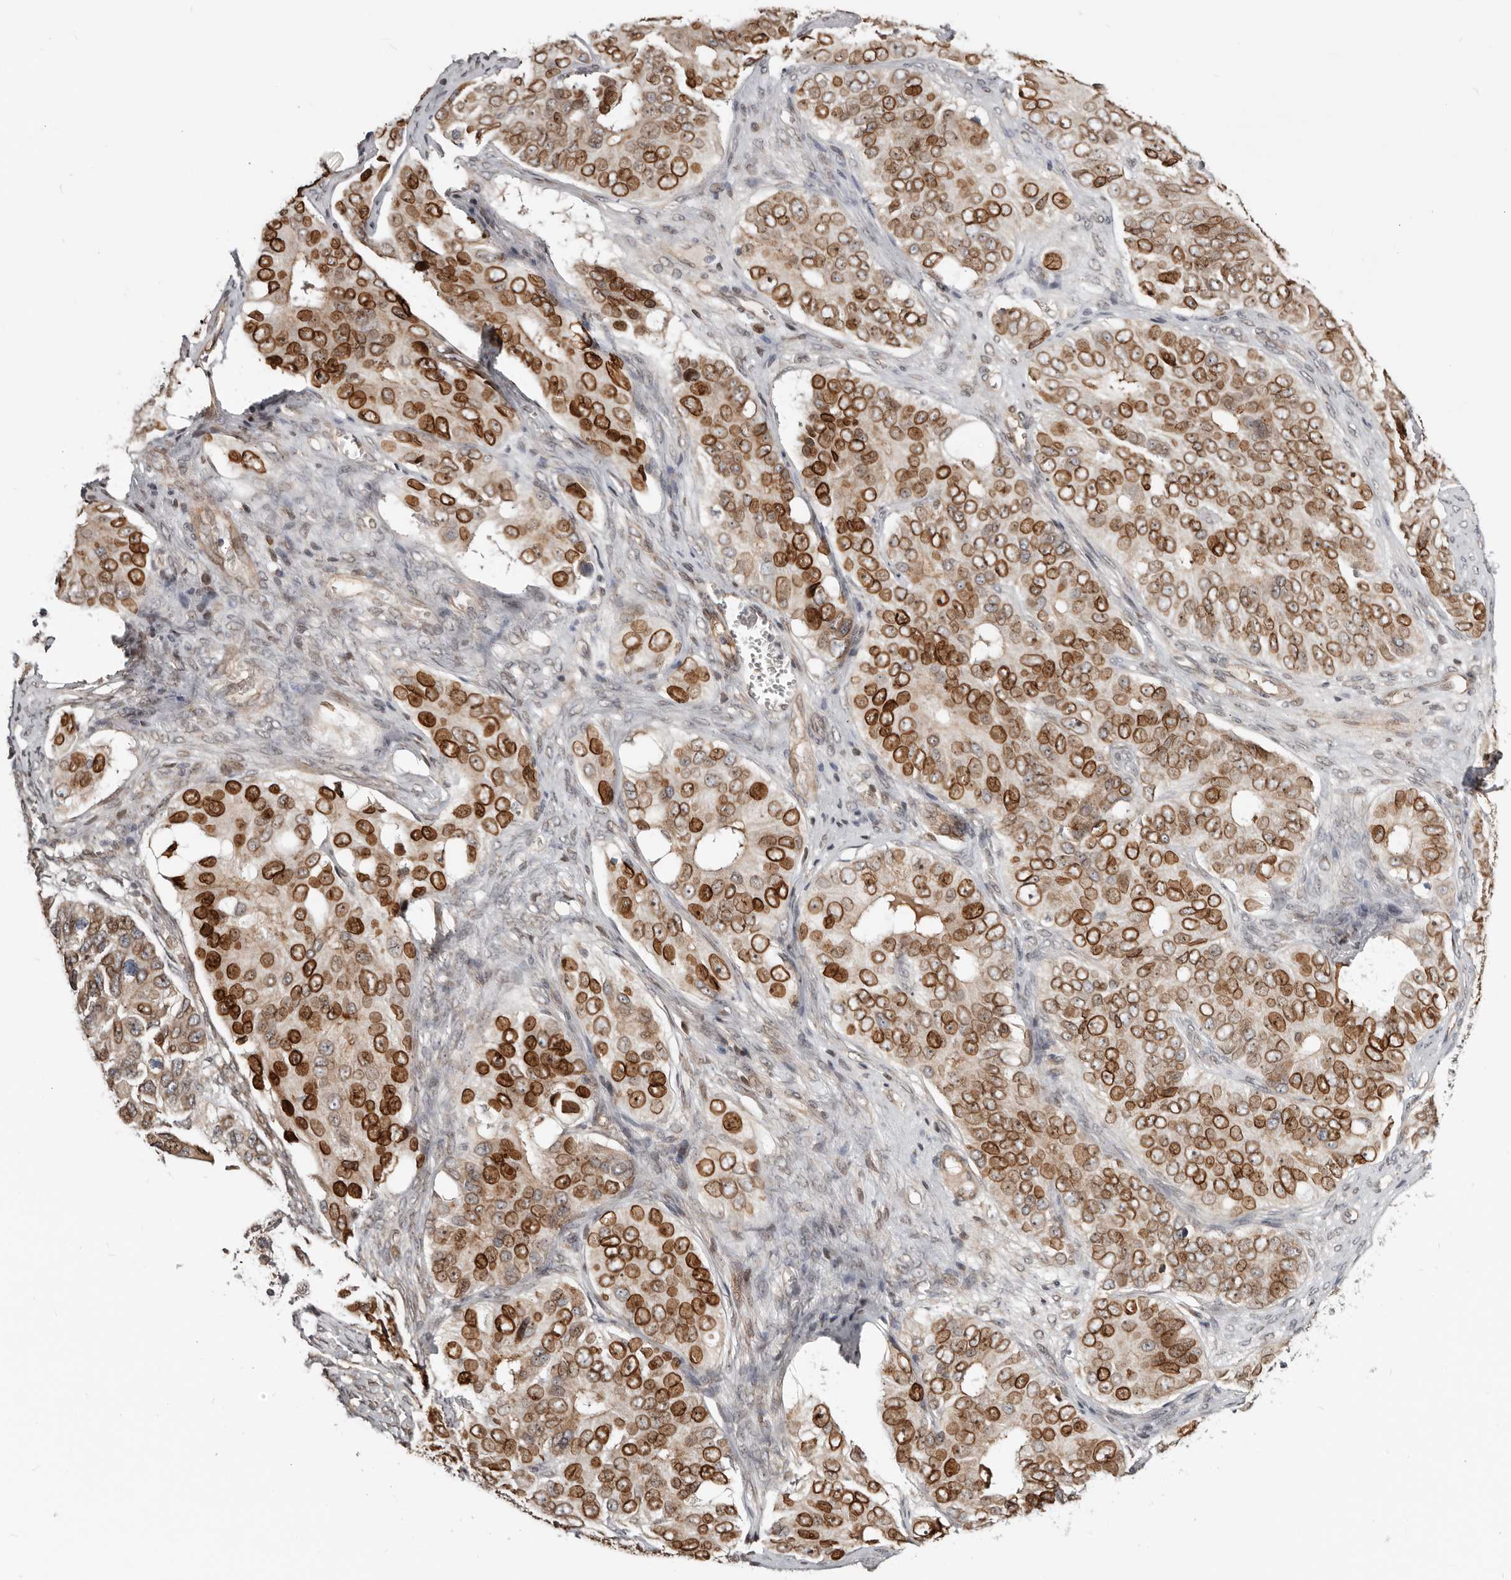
{"staining": {"intensity": "strong", "quantity": "25%-75%", "location": "cytoplasmic/membranous,nuclear"}, "tissue": "ovarian cancer", "cell_type": "Tumor cells", "image_type": "cancer", "snomed": [{"axis": "morphology", "description": "Carcinoma, endometroid"}, {"axis": "topography", "description": "Ovary"}], "caption": "Endometroid carcinoma (ovarian) stained with DAB immunohistochemistry shows high levels of strong cytoplasmic/membranous and nuclear staining in approximately 25%-75% of tumor cells. The staining is performed using DAB brown chromogen to label protein expression. The nuclei are counter-stained blue using hematoxylin.", "gene": "NUP153", "patient": {"sex": "female", "age": 51}}